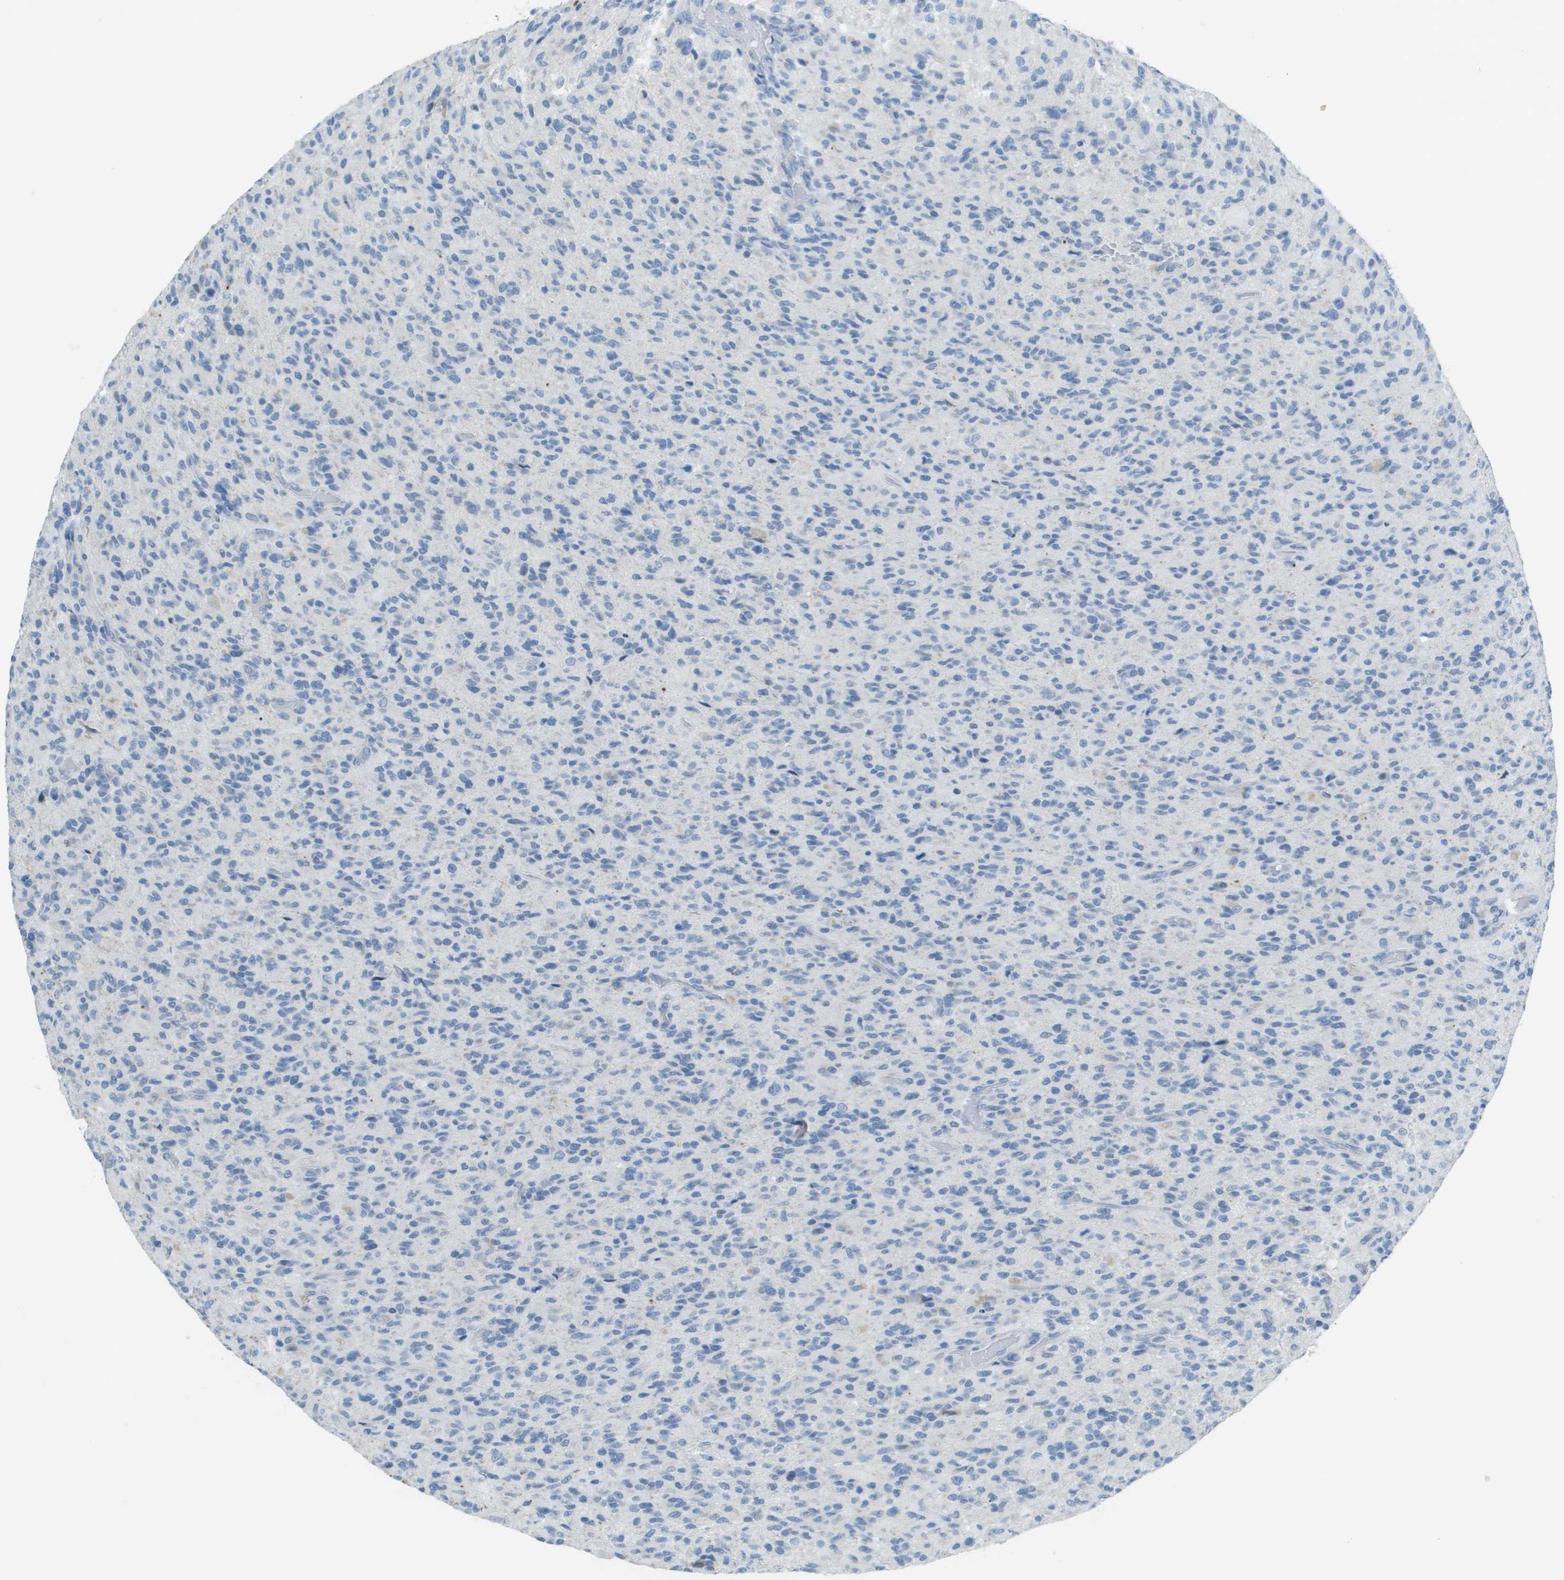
{"staining": {"intensity": "negative", "quantity": "none", "location": "none"}, "tissue": "glioma", "cell_type": "Tumor cells", "image_type": "cancer", "snomed": [{"axis": "morphology", "description": "Glioma, malignant, High grade"}, {"axis": "topography", "description": "Brain"}], "caption": "This is an IHC histopathology image of human glioma. There is no staining in tumor cells.", "gene": "PTGDR2", "patient": {"sex": "male", "age": 71}}